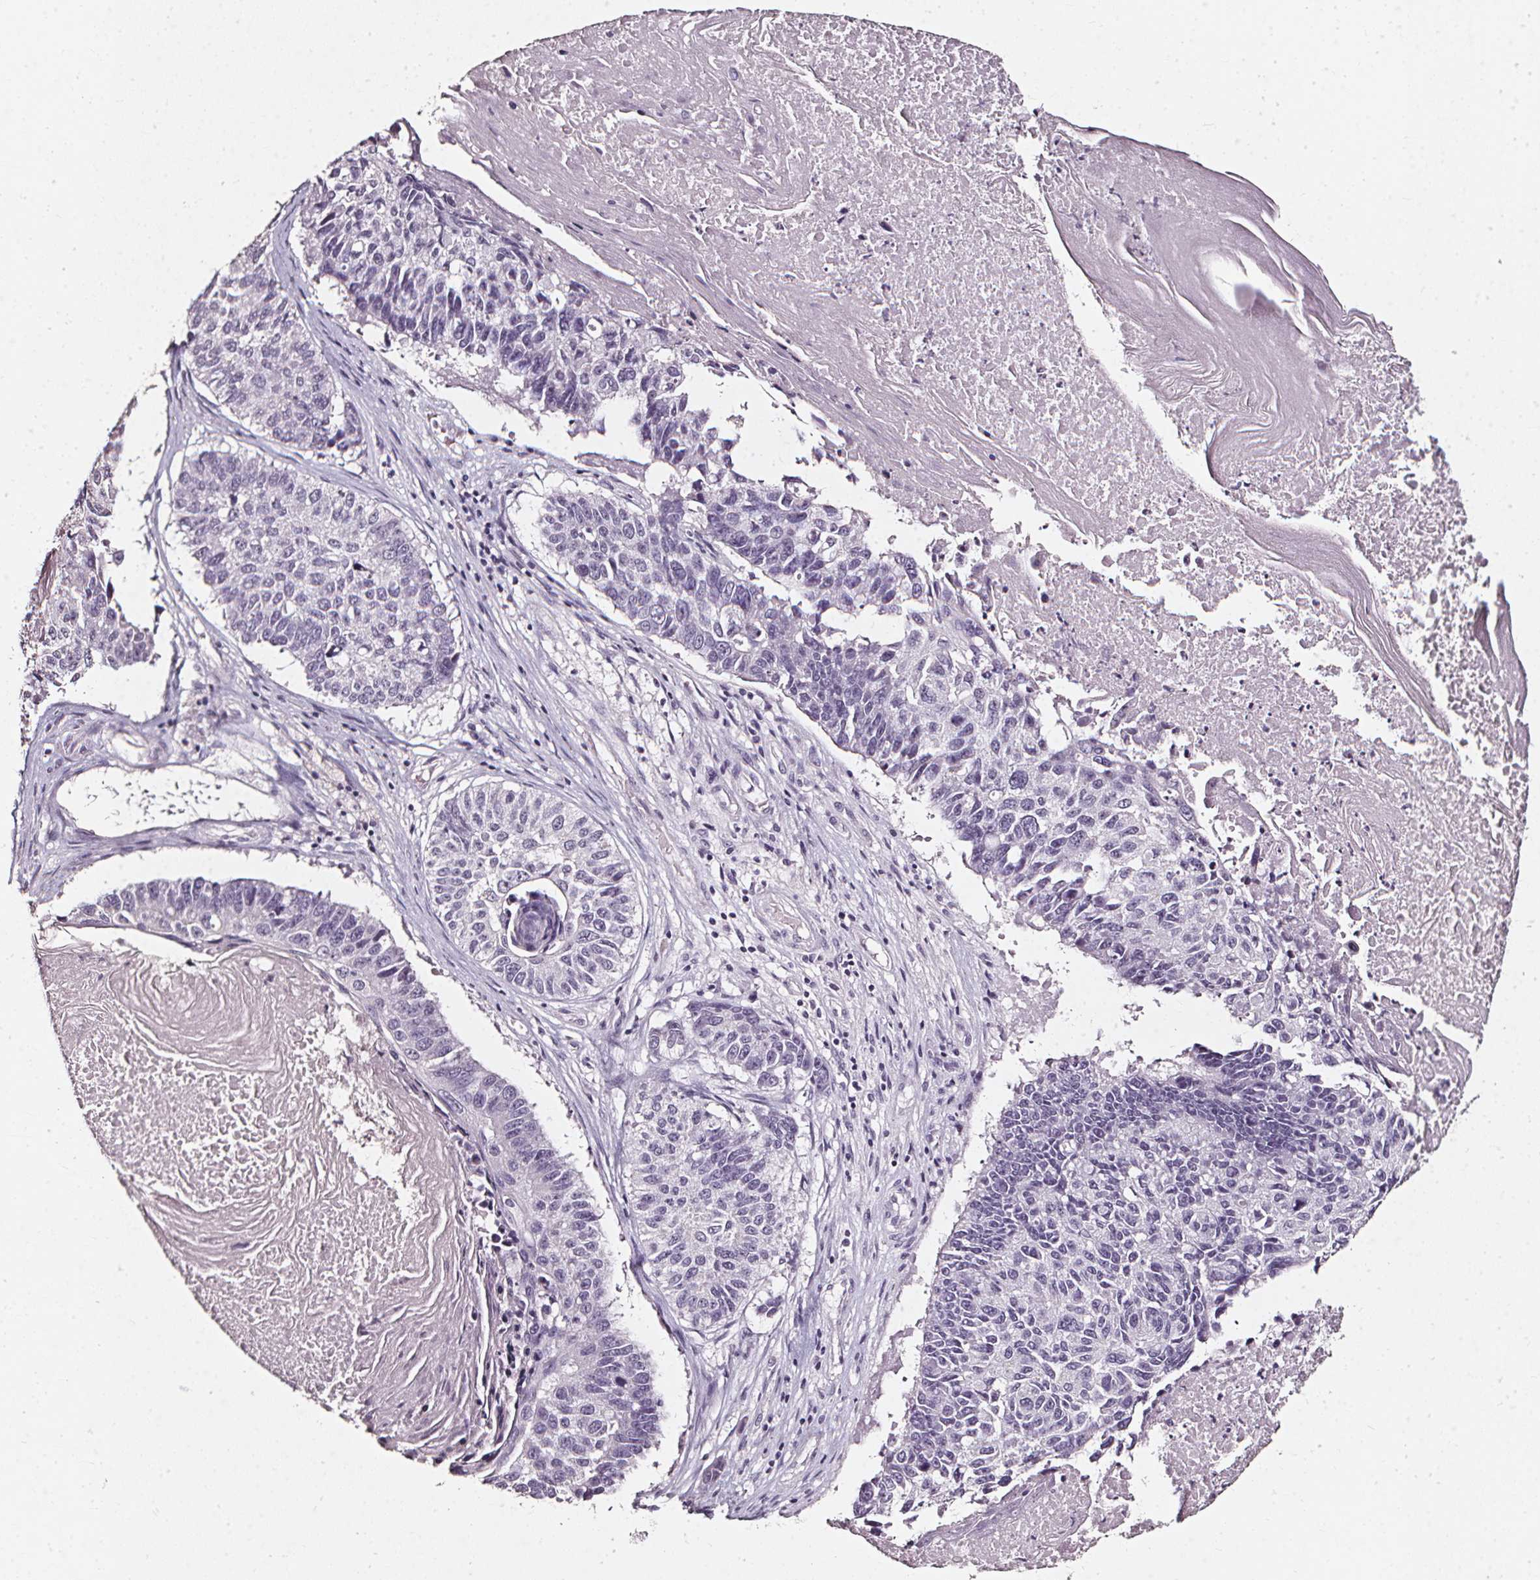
{"staining": {"intensity": "negative", "quantity": "none", "location": "none"}, "tissue": "lung cancer", "cell_type": "Tumor cells", "image_type": "cancer", "snomed": [{"axis": "morphology", "description": "Squamous cell carcinoma, NOS"}, {"axis": "topography", "description": "Lung"}], "caption": "Tumor cells show no significant protein staining in lung cancer. Brightfield microscopy of IHC stained with DAB (3,3'-diaminobenzidine) (brown) and hematoxylin (blue), captured at high magnification.", "gene": "DEFA5", "patient": {"sex": "male", "age": 73}}